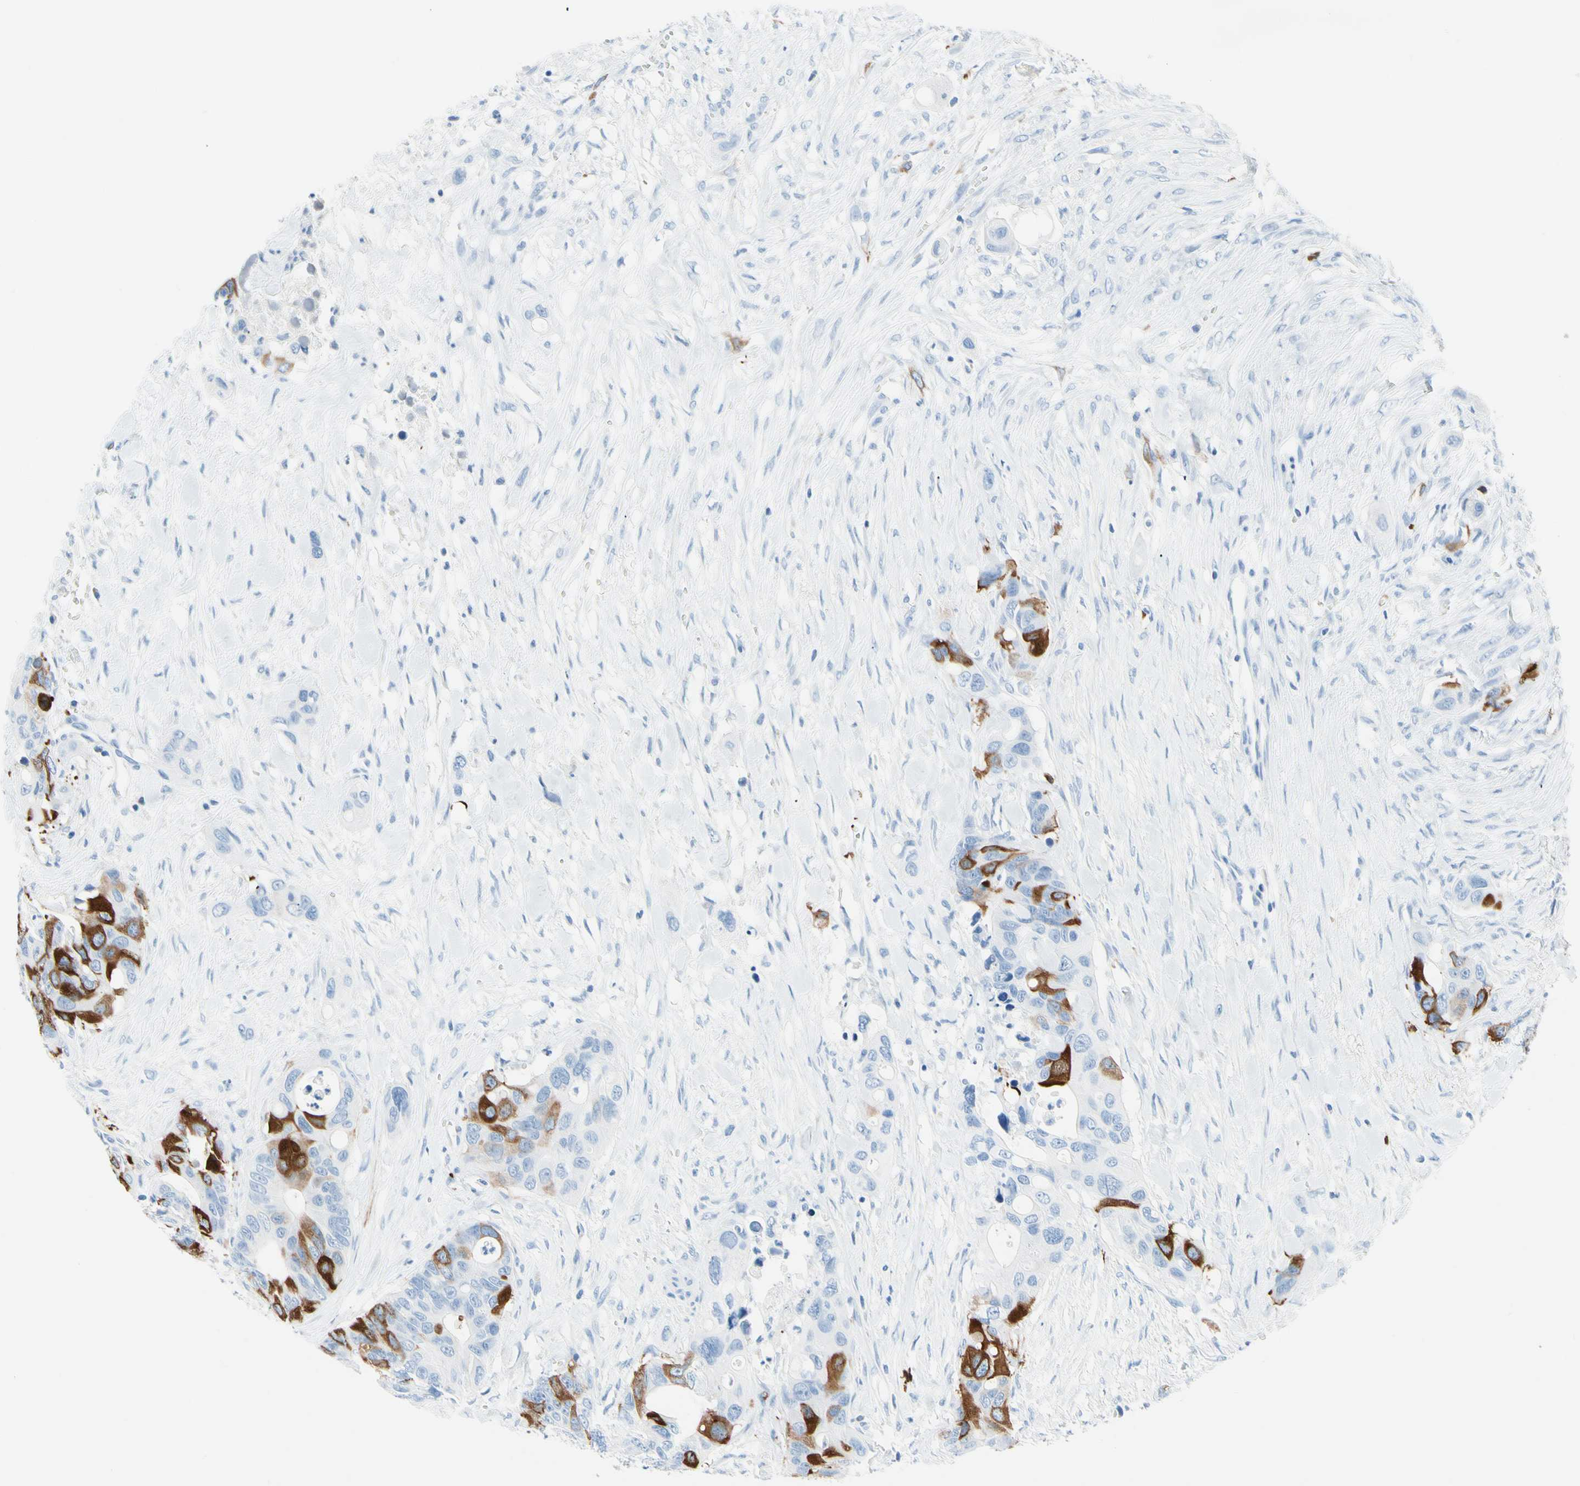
{"staining": {"intensity": "strong", "quantity": "<25%", "location": "cytoplasmic/membranous"}, "tissue": "colorectal cancer", "cell_type": "Tumor cells", "image_type": "cancer", "snomed": [{"axis": "morphology", "description": "Adenocarcinoma, NOS"}, {"axis": "topography", "description": "Colon"}], "caption": "Colorectal cancer (adenocarcinoma) tissue displays strong cytoplasmic/membranous positivity in about <25% of tumor cells", "gene": "TACC3", "patient": {"sex": "female", "age": 57}}